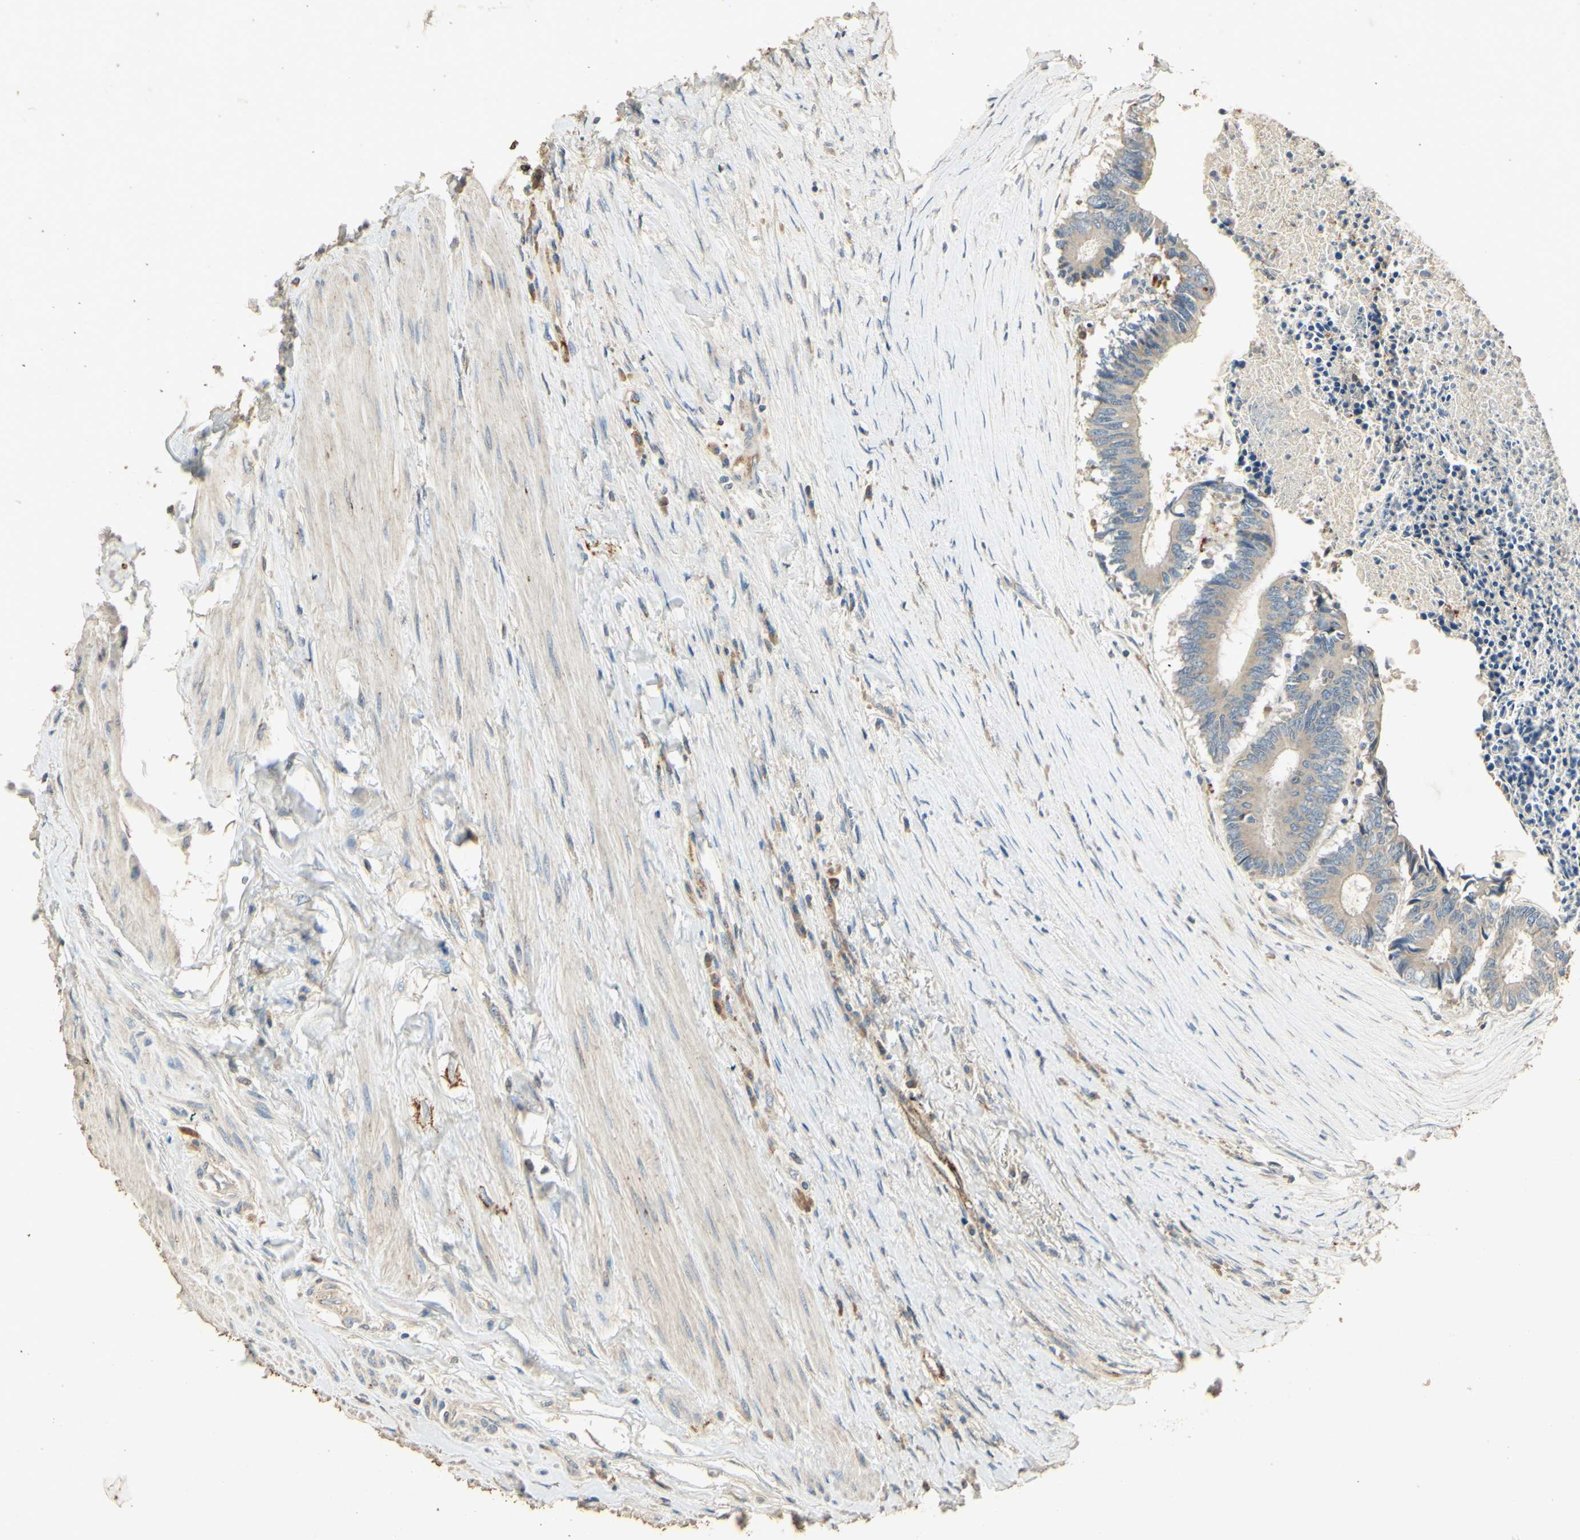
{"staining": {"intensity": "negative", "quantity": "none", "location": "none"}, "tissue": "colorectal cancer", "cell_type": "Tumor cells", "image_type": "cancer", "snomed": [{"axis": "morphology", "description": "Adenocarcinoma, NOS"}, {"axis": "topography", "description": "Rectum"}], "caption": "Immunohistochemistry image of neoplastic tissue: human adenocarcinoma (colorectal) stained with DAB (3,3'-diaminobenzidine) displays no significant protein staining in tumor cells.", "gene": "ARHGEF17", "patient": {"sex": "male", "age": 63}}